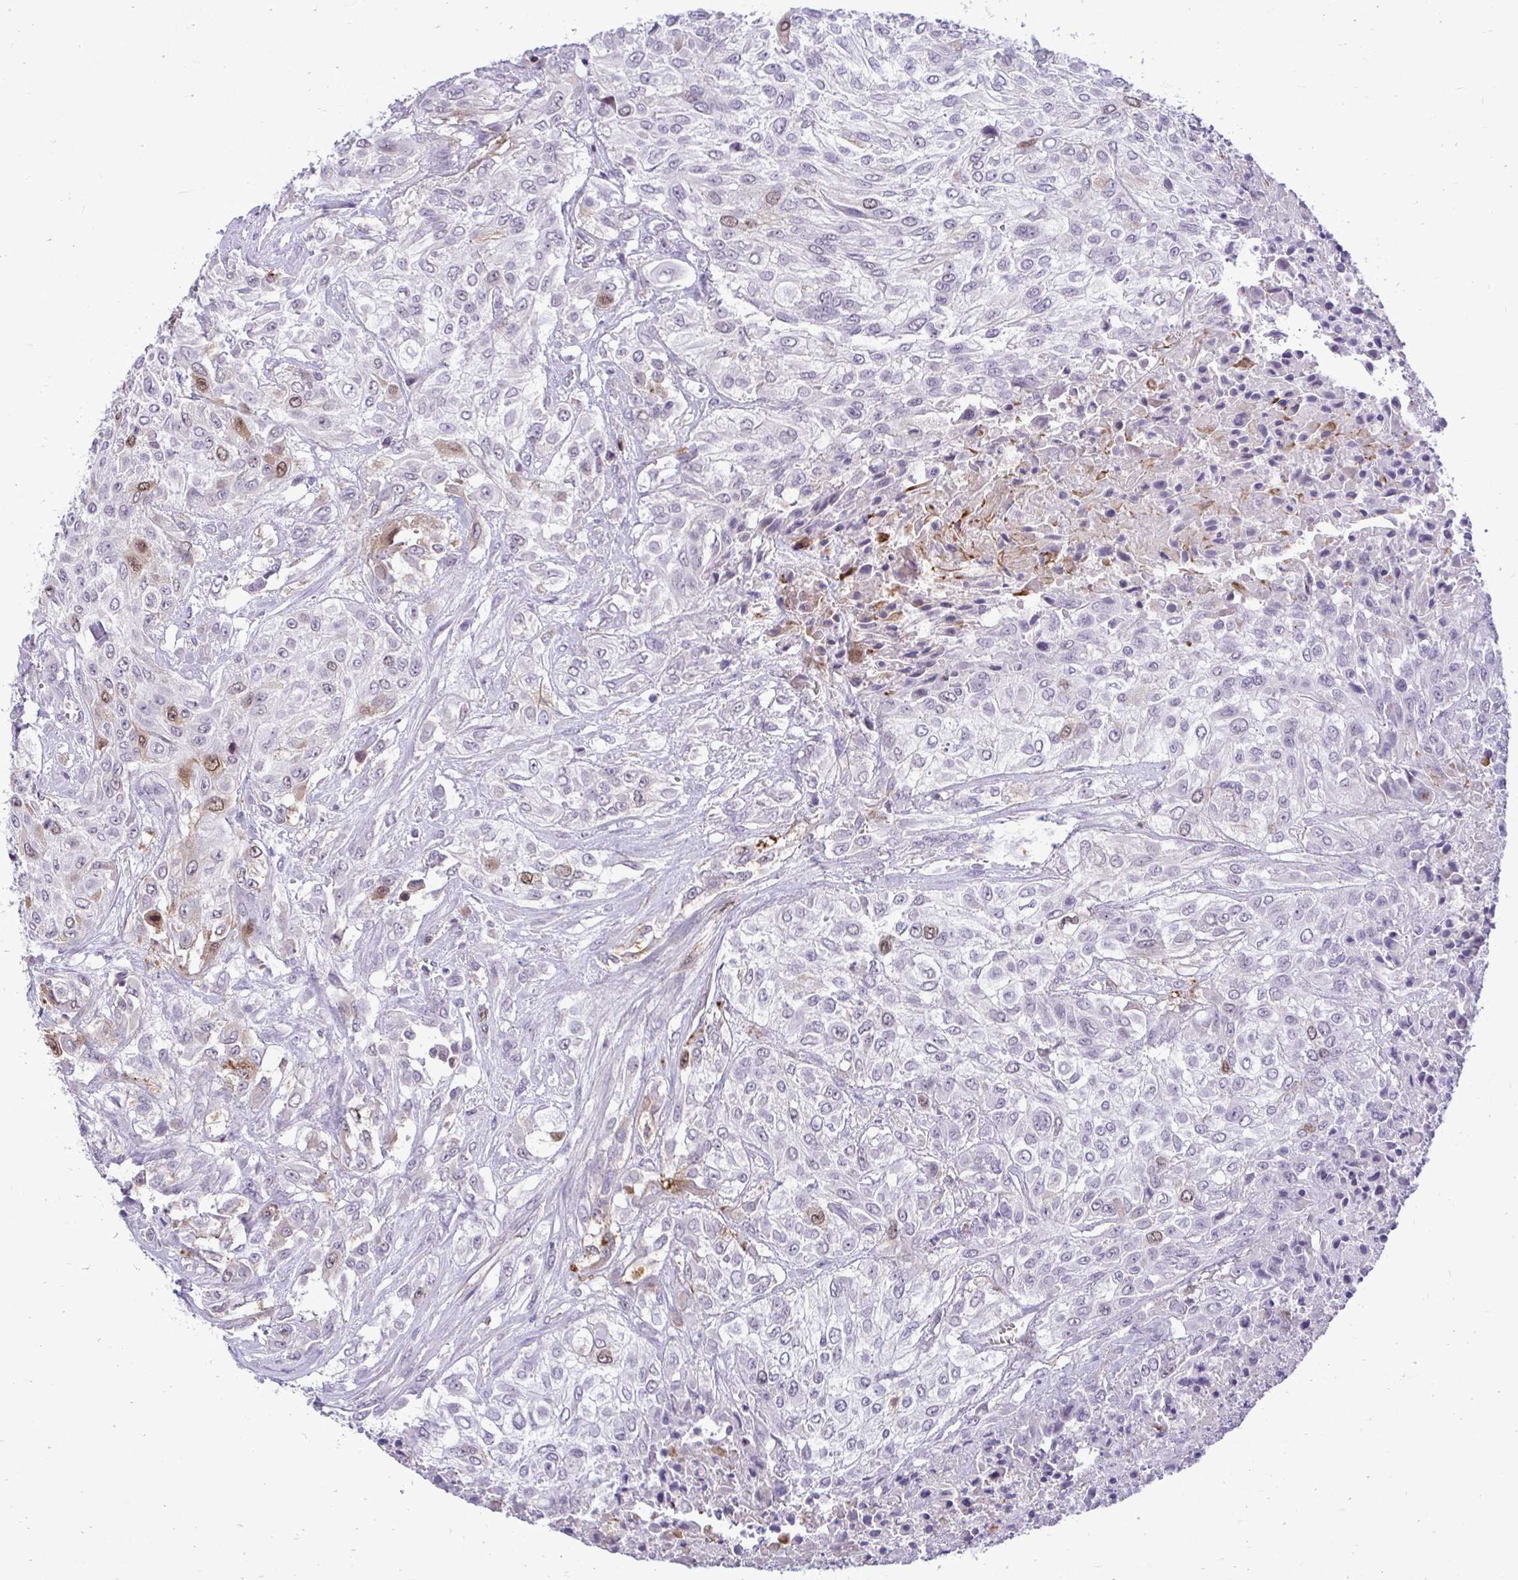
{"staining": {"intensity": "weak", "quantity": "<25%", "location": "cytoplasmic/membranous,nuclear"}, "tissue": "urothelial cancer", "cell_type": "Tumor cells", "image_type": "cancer", "snomed": [{"axis": "morphology", "description": "Urothelial carcinoma, High grade"}, {"axis": "topography", "description": "Urinary bladder"}], "caption": "Immunohistochemical staining of human urothelial cancer displays no significant positivity in tumor cells.", "gene": "CDC20", "patient": {"sex": "male", "age": 57}}